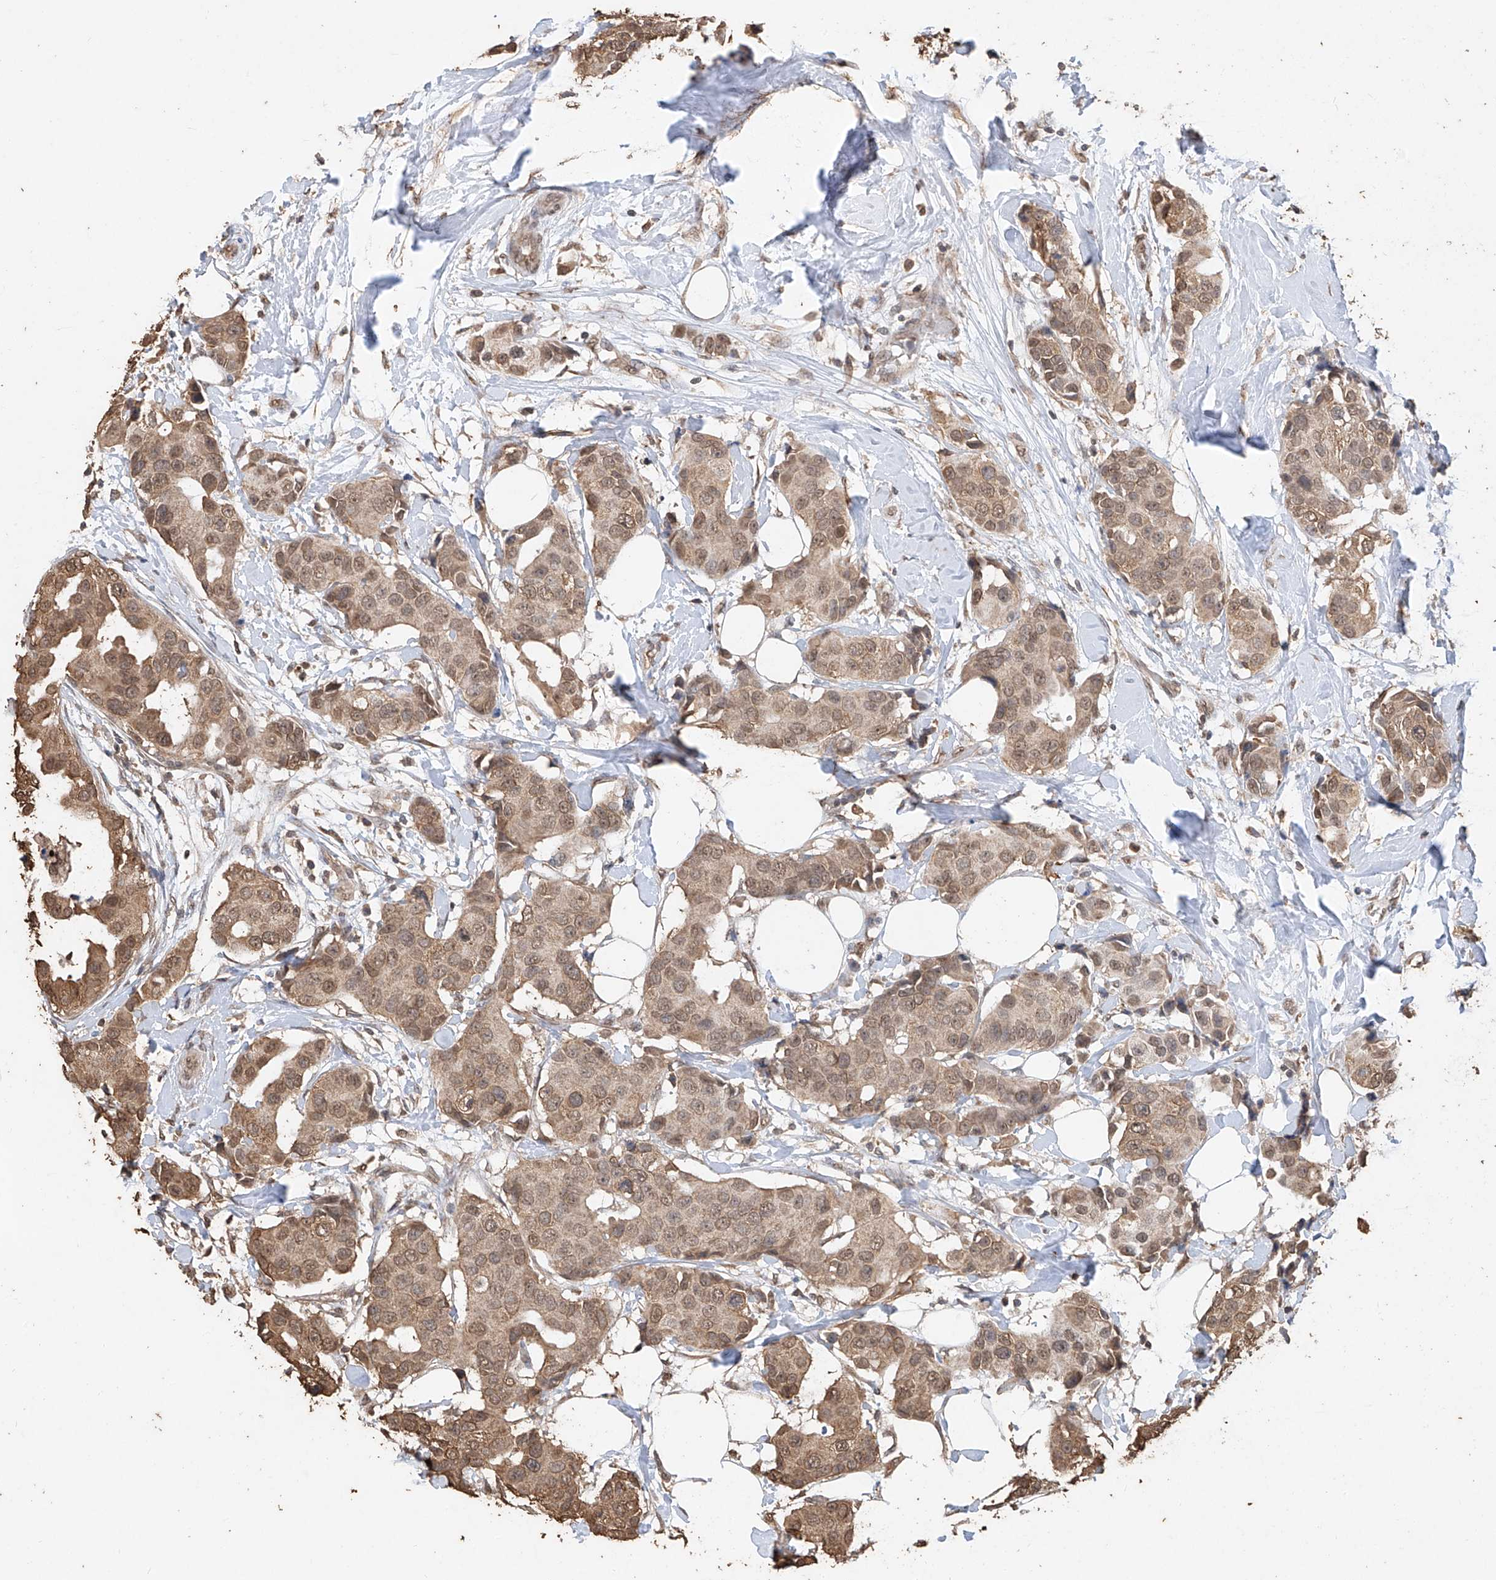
{"staining": {"intensity": "moderate", "quantity": ">75%", "location": "cytoplasmic/membranous,nuclear"}, "tissue": "breast cancer", "cell_type": "Tumor cells", "image_type": "cancer", "snomed": [{"axis": "morphology", "description": "Normal tissue, NOS"}, {"axis": "morphology", "description": "Duct carcinoma"}, {"axis": "topography", "description": "Breast"}], "caption": "Immunohistochemical staining of breast cancer (infiltrating ductal carcinoma) demonstrates medium levels of moderate cytoplasmic/membranous and nuclear protein staining in approximately >75% of tumor cells. The staining is performed using DAB brown chromogen to label protein expression. The nuclei are counter-stained blue using hematoxylin.", "gene": "ELOVL1", "patient": {"sex": "female", "age": 39}}